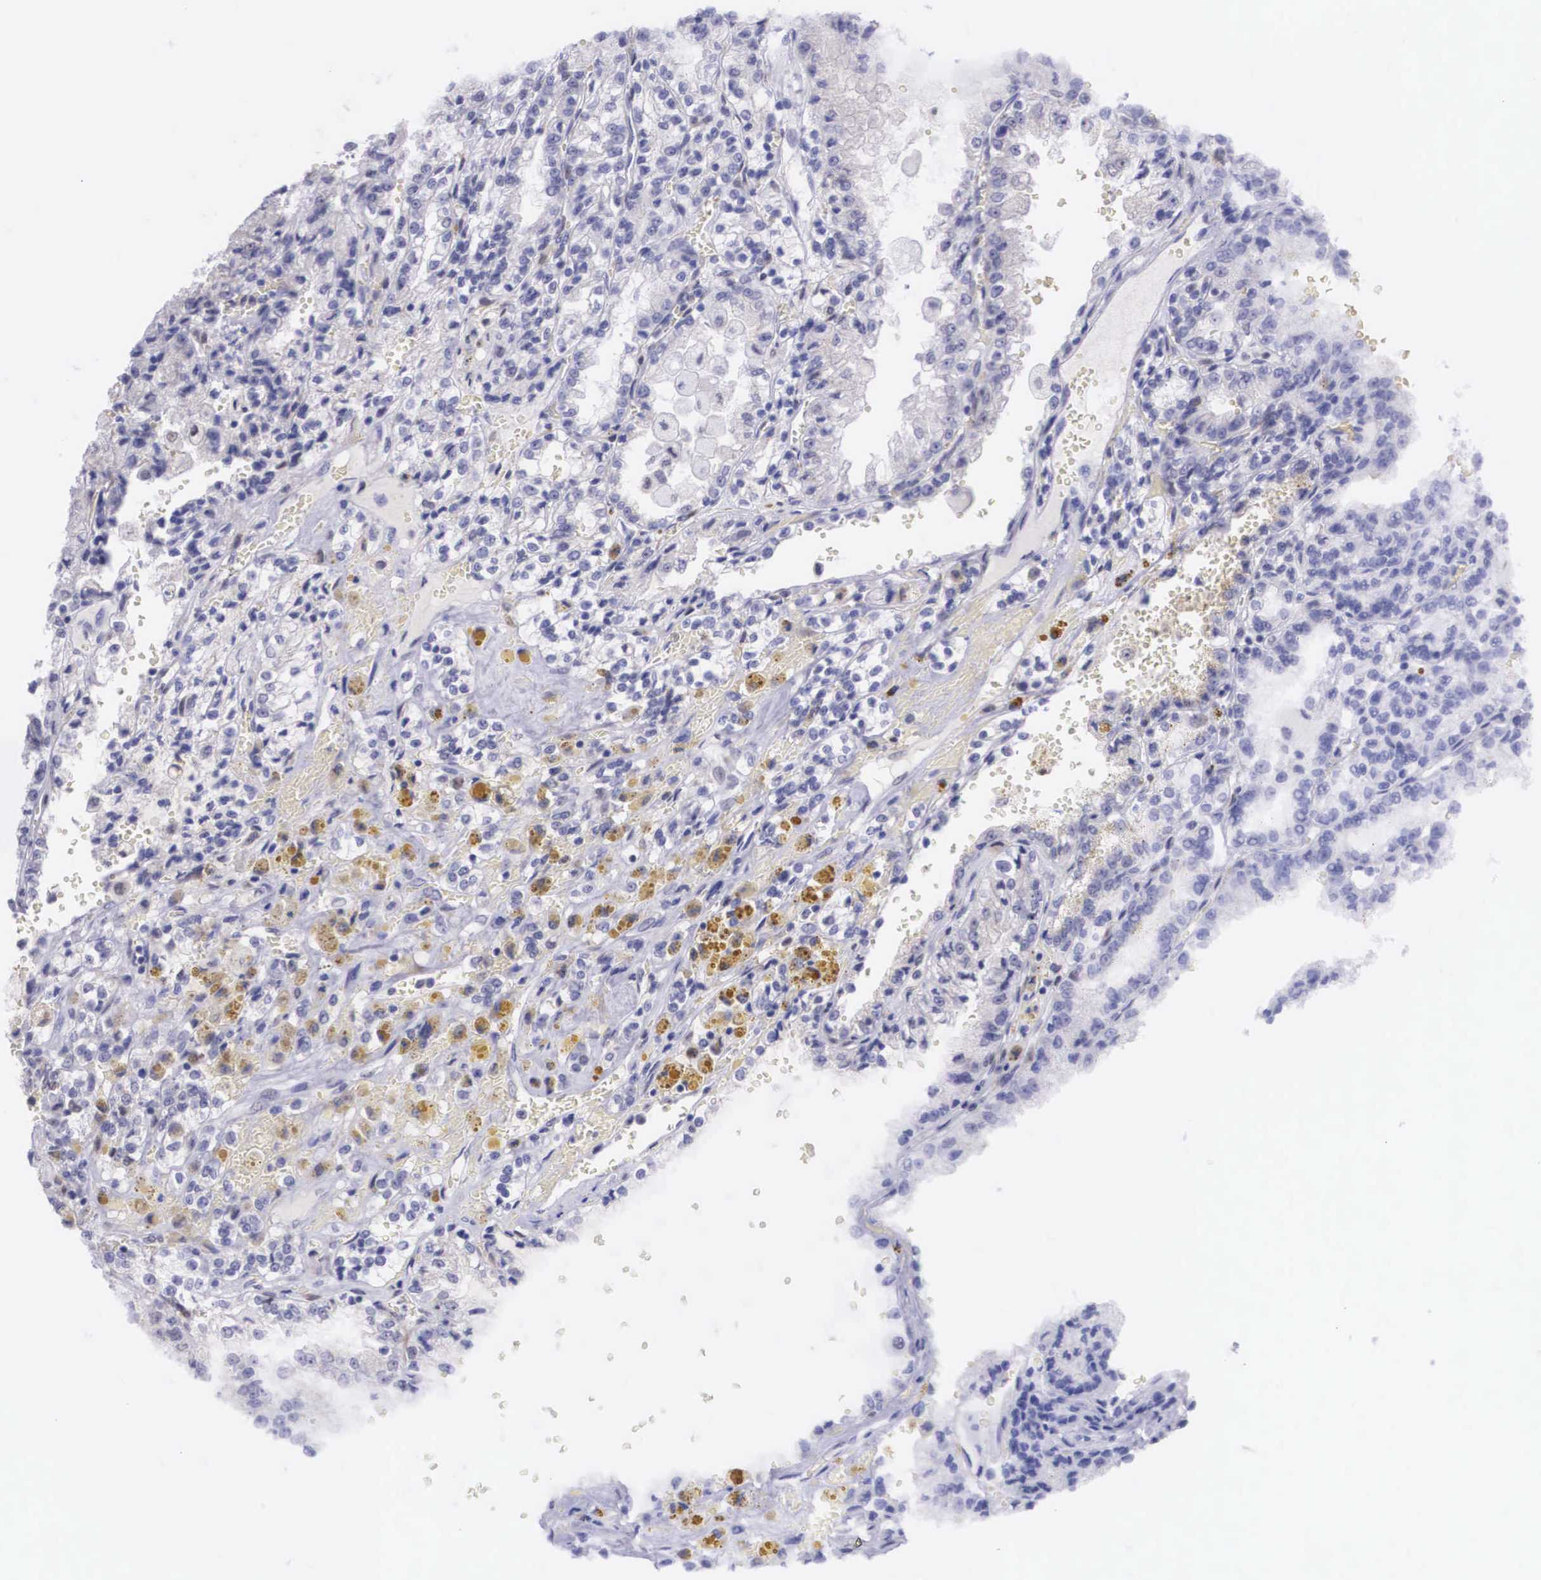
{"staining": {"intensity": "moderate", "quantity": "<25%", "location": "cytoplasmic/membranous,nuclear"}, "tissue": "renal cancer", "cell_type": "Tumor cells", "image_type": "cancer", "snomed": [{"axis": "morphology", "description": "Adenocarcinoma, NOS"}, {"axis": "topography", "description": "Kidney"}], "caption": "Adenocarcinoma (renal) stained for a protein (brown) exhibits moderate cytoplasmic/membranous and nuclear positive positivity in approximately <25% of tumor cells.", "gene": "ETV6", "patient": {"sex": "female", "age": 56}}